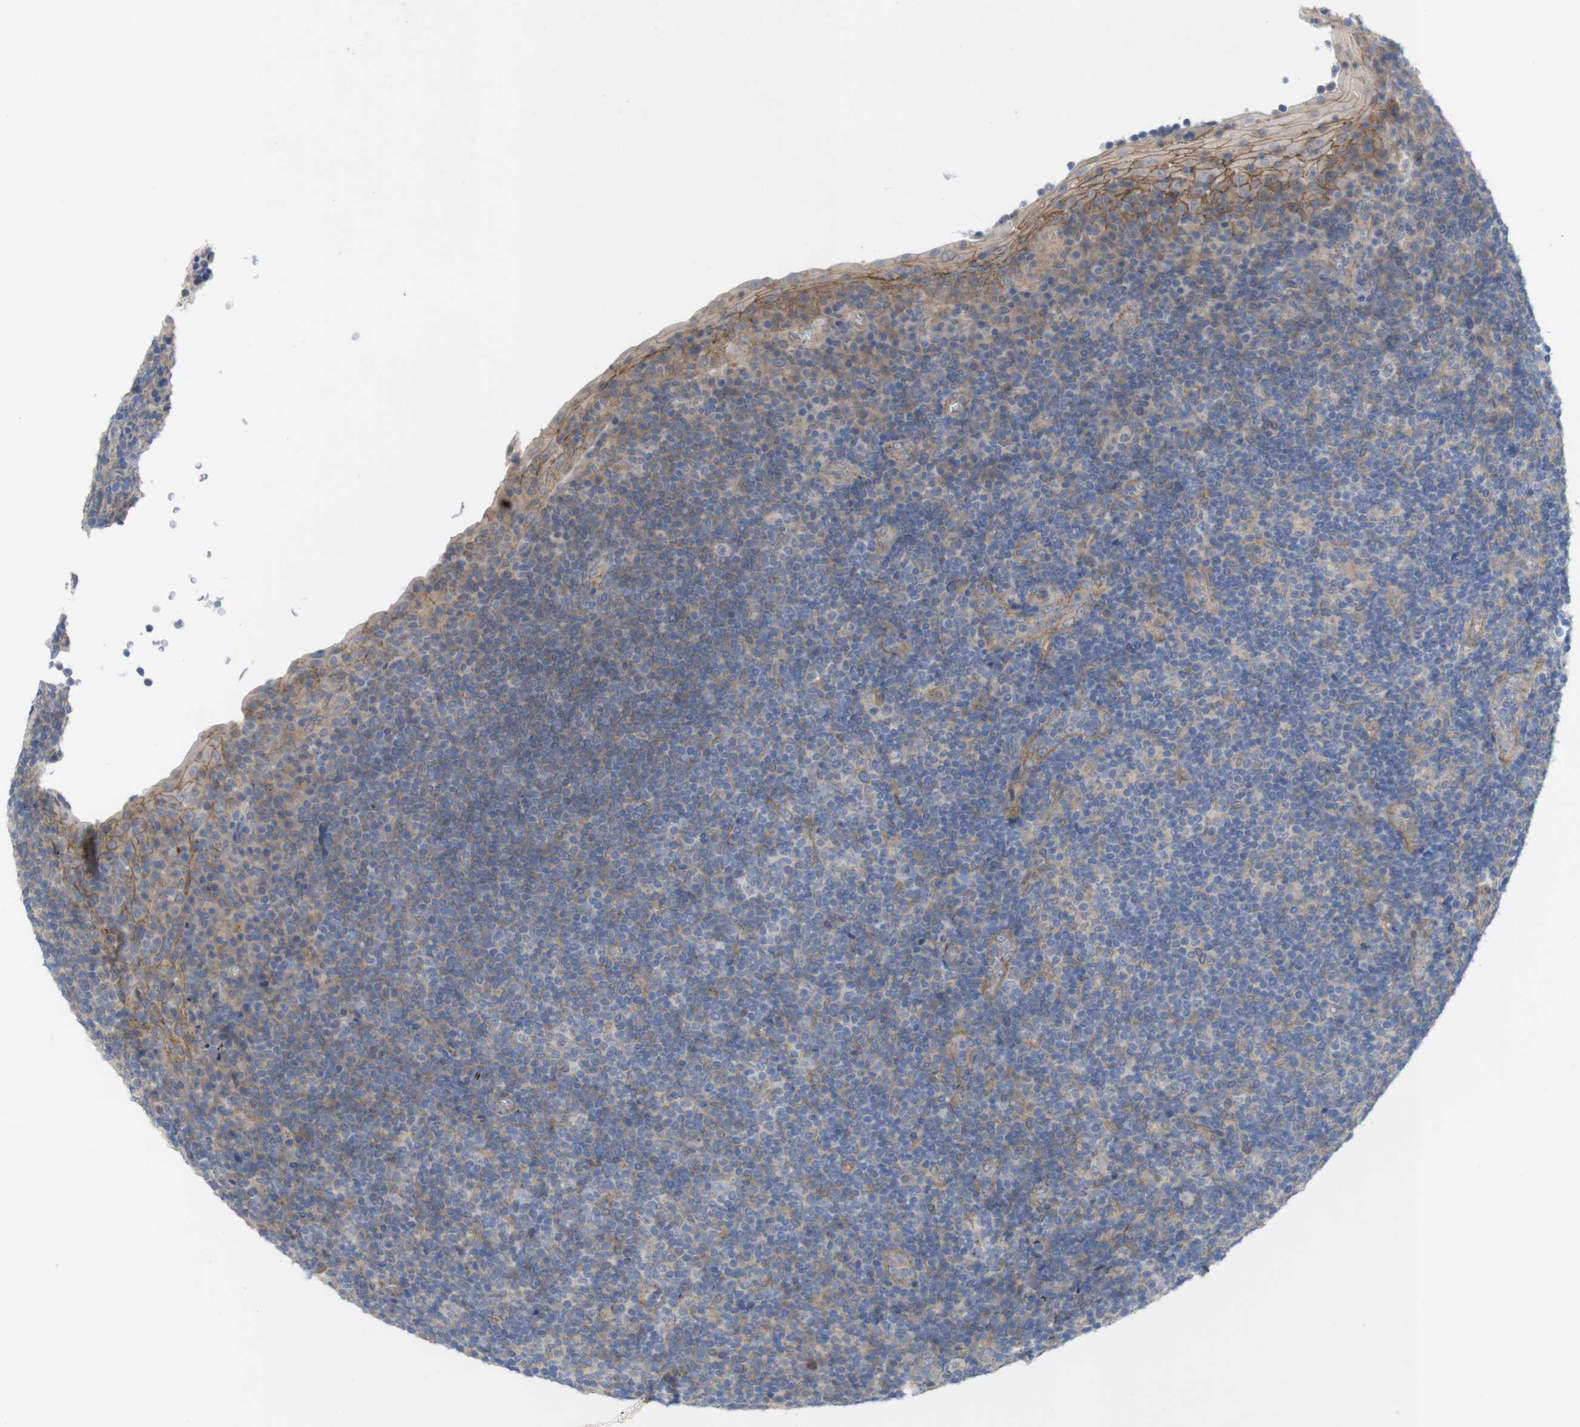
{"staining": {"intensity": "weak", "quantity": "25%-75%", "location": "cytoplasmic/membranous"}, "tissue": "tonsil", "cell_type": "Non-germinal center cells", "image_type": "normal", "snomed": [{"axis": "morphology", "description": "Normal tissue, NOS"}, {"axis": "topography", "description": "Tonsil"}], "caption": "Immunohistochemistry staining of benign tonsil, which shows low levels of weak cytoplasmic/membranous staining in approximately 25%-75% of non-germinal center cells indicating weak cytoplasmic/membranous protein expression. The staining was performed using DAB (brown) for protein detection and nuclei were counterstained in hematoxylin (blue).", "gene": "KIDINS220", "patient": {"sex": "male", "age": 37}}